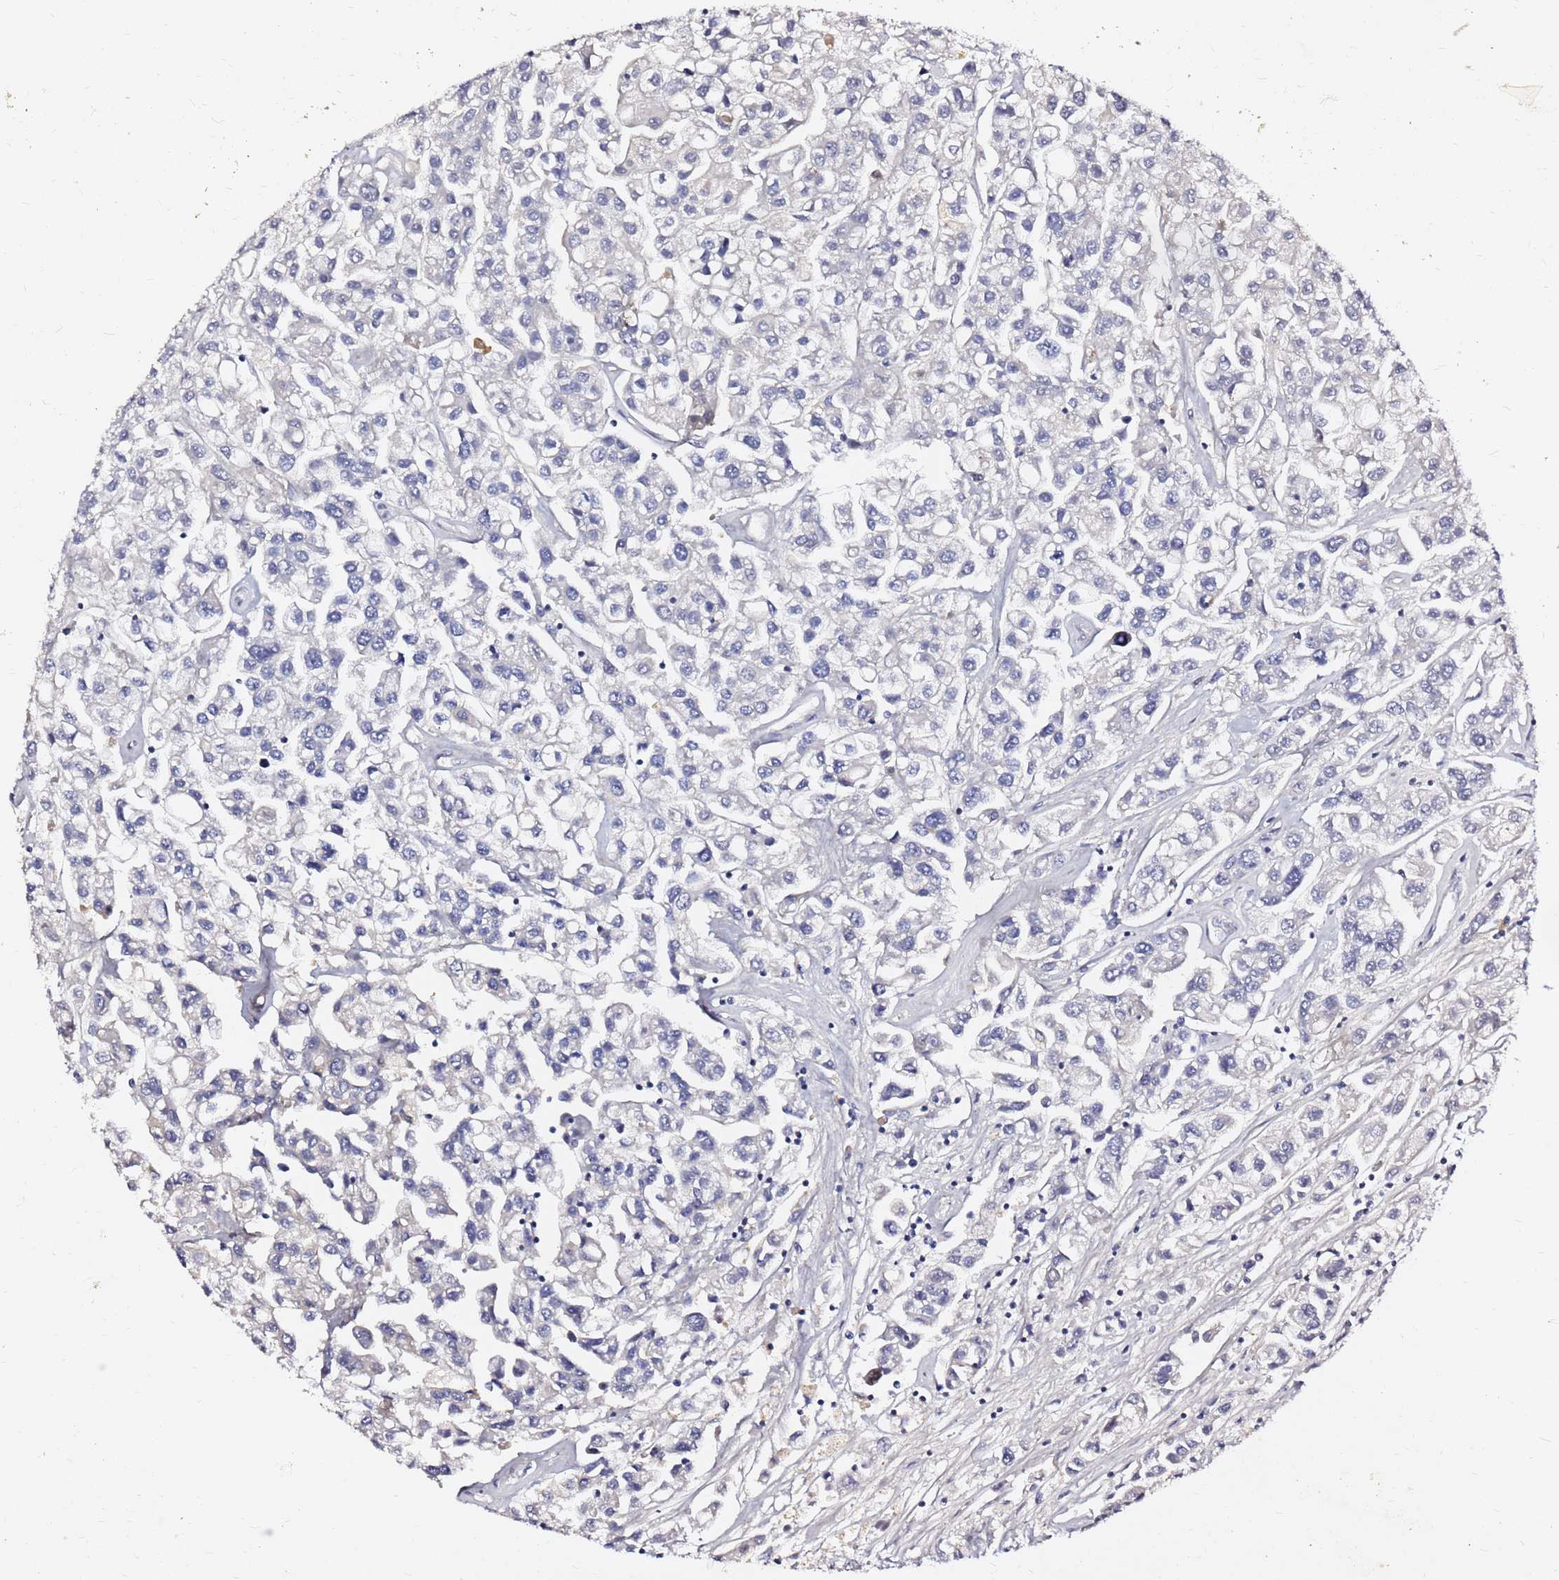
{"staining": {"intensity": "negative", "quantity": "none", "location": "none"}, "tissue": "urothelial cancer", "cell_type": "Tumor cells", "image_type": "cancer", "snomed": [{"axis": "morphology", "description": "Urothelial carcinoma, High grade"}, {"axis": "topography", "description": "Urinary bladder"}], "caption": "Immunohistochemistry (IHC) photomicrograph of human urothelial carcinoma (high-grade) stained for a protein (brown), which displays no positivity in tumor cells. (Stains: DAB (3,3'-diaminobenzidine) immunohistochemistry with hematoxylin counter stain, Microscopy: brightfield microscopy at high magnification).", "gene": "FAM183A", "patient": {"sex": "male", "age": 67}}